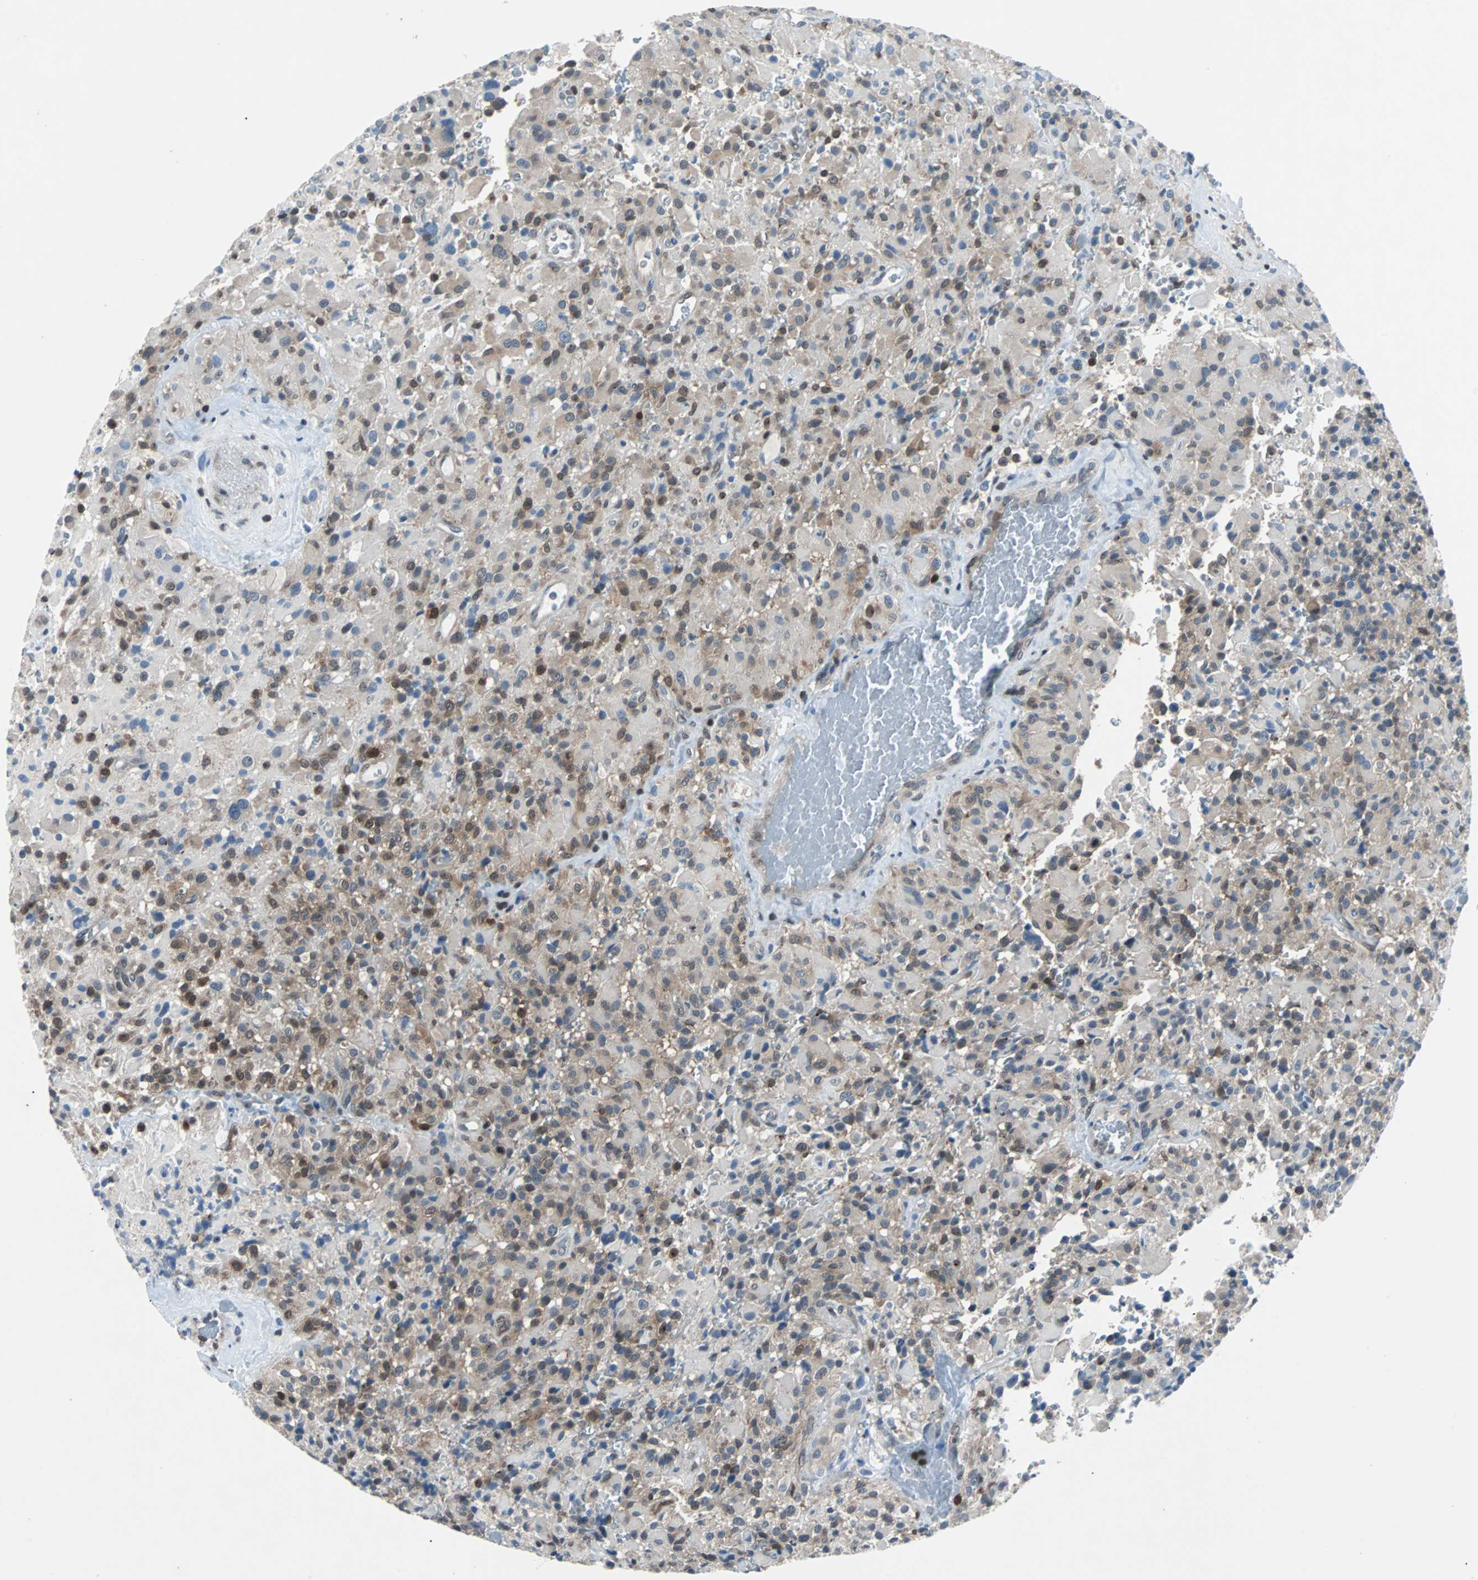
{"staining": {"intensity": "moderate", "quantity": "25%-75%", "location": "nuclear"}, "tissue": "glioma", "cell_type": "Tumor cells", "image_type": "cancer", "snomed": [{"axis": "morphology", "description": "Glioma, malignant, High grade"}, {"axis": "topography", "description": "Brain"}], "caption": "Immunohistochemical staining of human glioma demonstrates moderate nuclear protein staining in about 25%-75% of tumor cells.", "gene": "MAP2K6", "patient": {"sex": "male", "age": 71}}